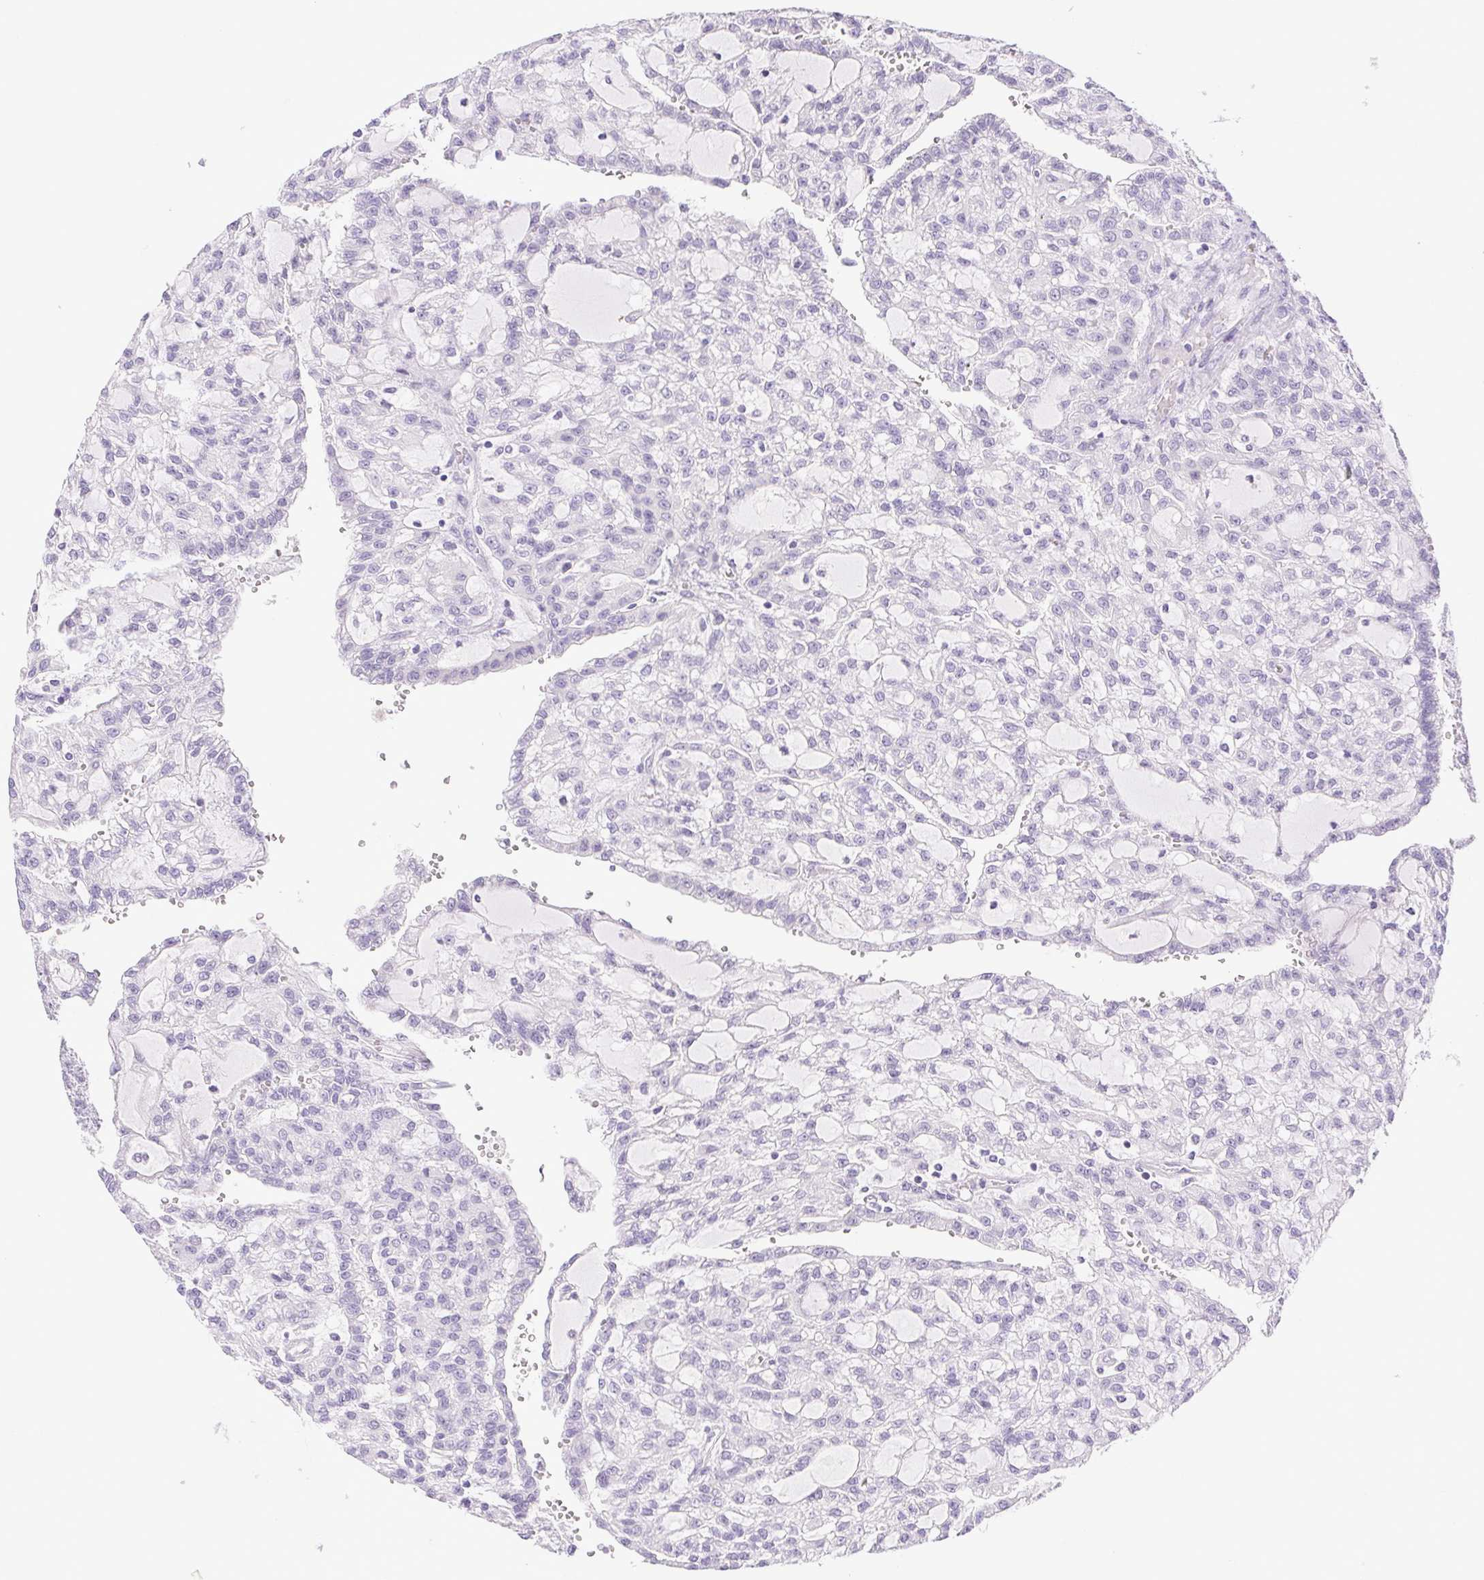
{"staining": {"intensity": "negative", "quantity": "none", "location": "none"}, "tissue": "renal cancer", "cell_type": "Tumor cells", "image_type": "cancer", "snomed": [{"axis": "morphology", "description": "Adenocarcinoma, NOS"}, {"axis": "topography", "description": "Kidney"}], "caption": "Immunohistochemistry (IHC) of adenocarcinoma (renal) displays no positivity in tumor cells. (Stains: DAB (3,3'-diaminobenzidine) immunohistochemistry with hematoxylin counter stain, Microscopy: brightfield microscopy at high magnification).", "gene": "PAPPA2", "patient": {"sex": "male", "age": 63}}